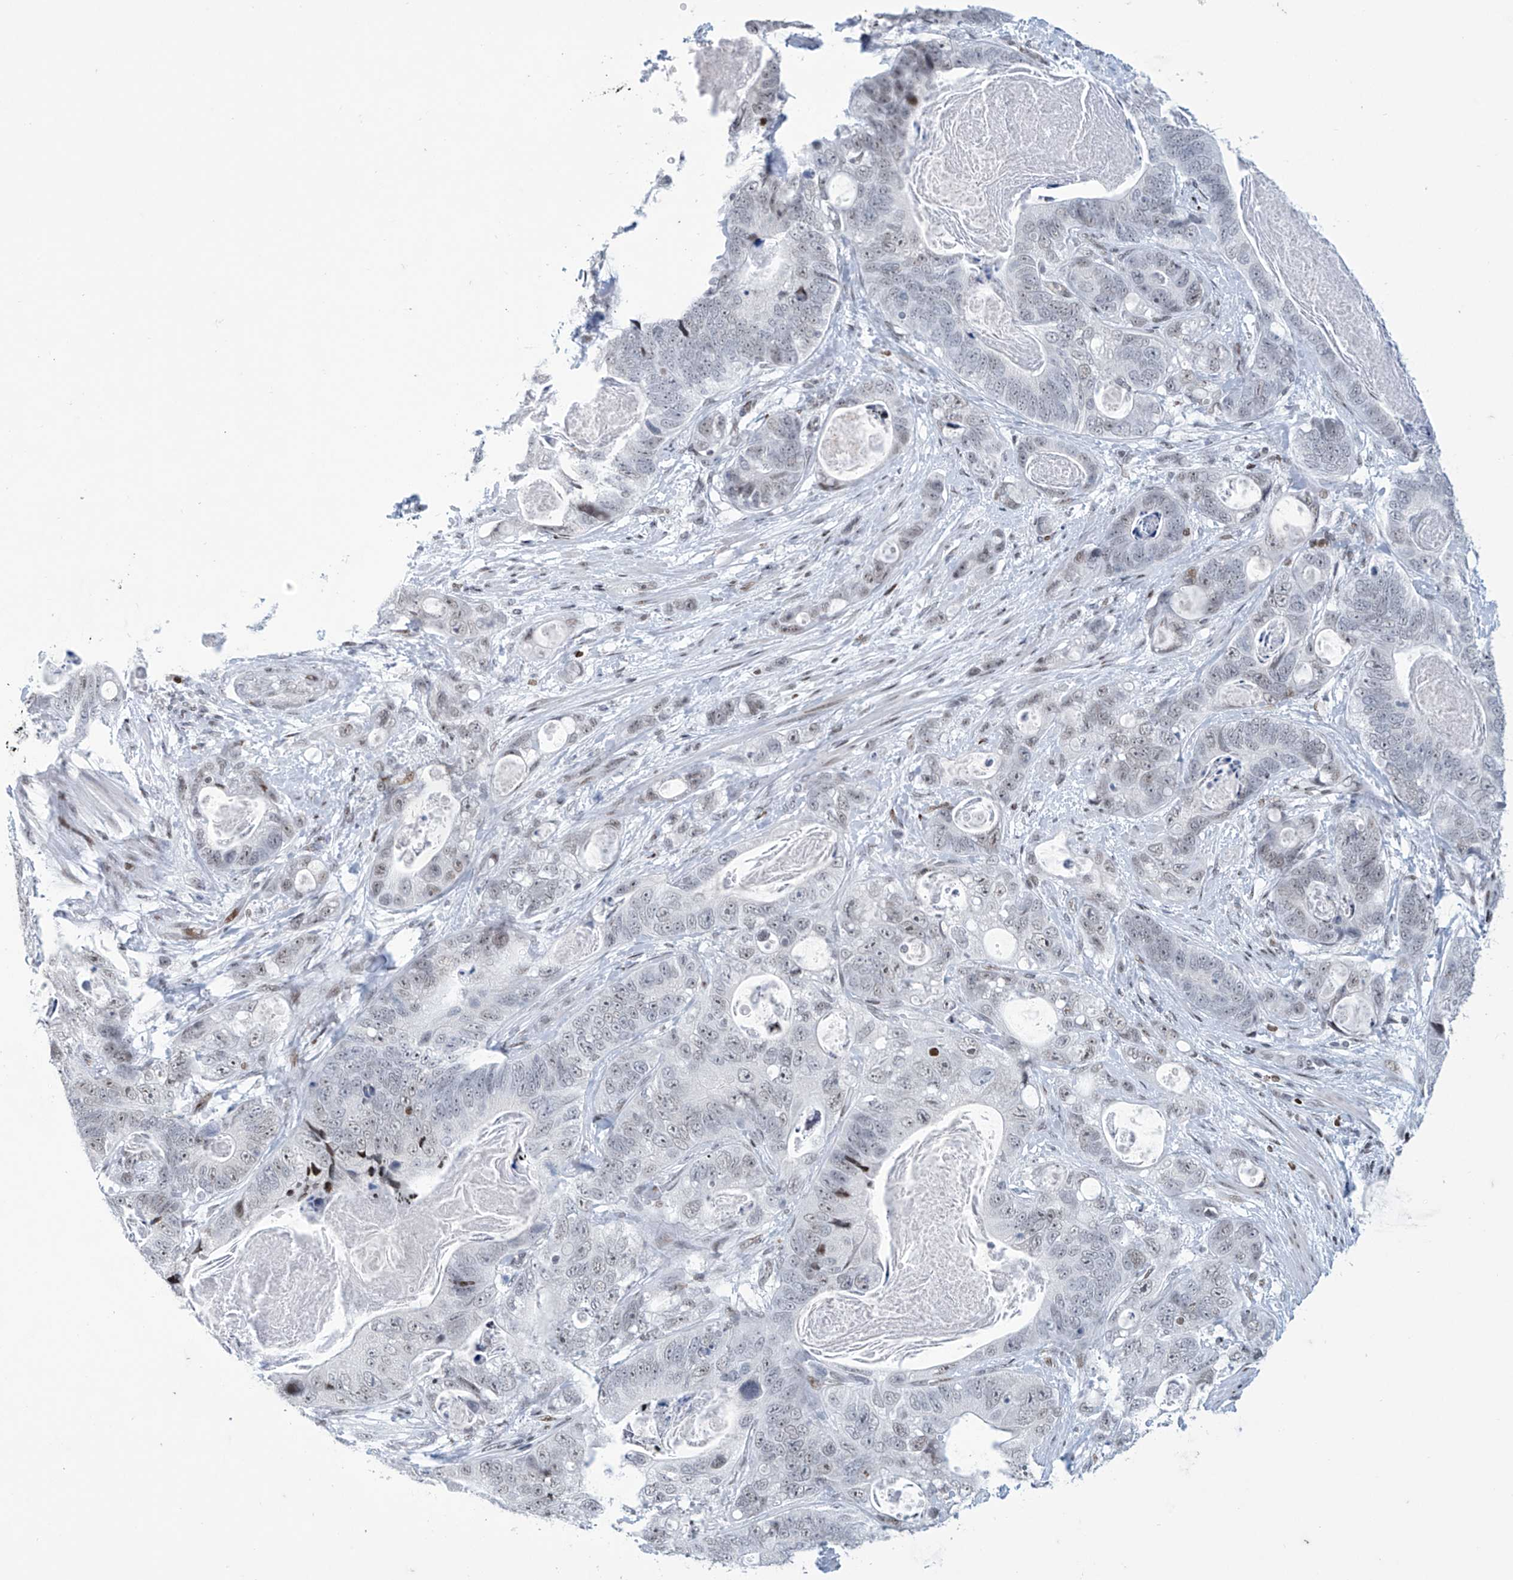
{"staining": {"intensity": "weak", "quantity": "<25%", "location": "nuclear"}, "tissue": "stomach cancer", "cell_type": "Tumor cells", "image_type": "cancer", "snomed": [{"axis": "morphology", "description": "Normal tissue, NOS"}, {"axis": "morphology", "description": "Adenocarcinoma, NOS"}, {"axis": "topography", "description": "Stomach"}], "caption": "The photomicrograph shows no staining of tumor cells in adenocarcinoma (stomach).", "gene": "RFX7", "patient": {"sex": "female", "age": 89}}